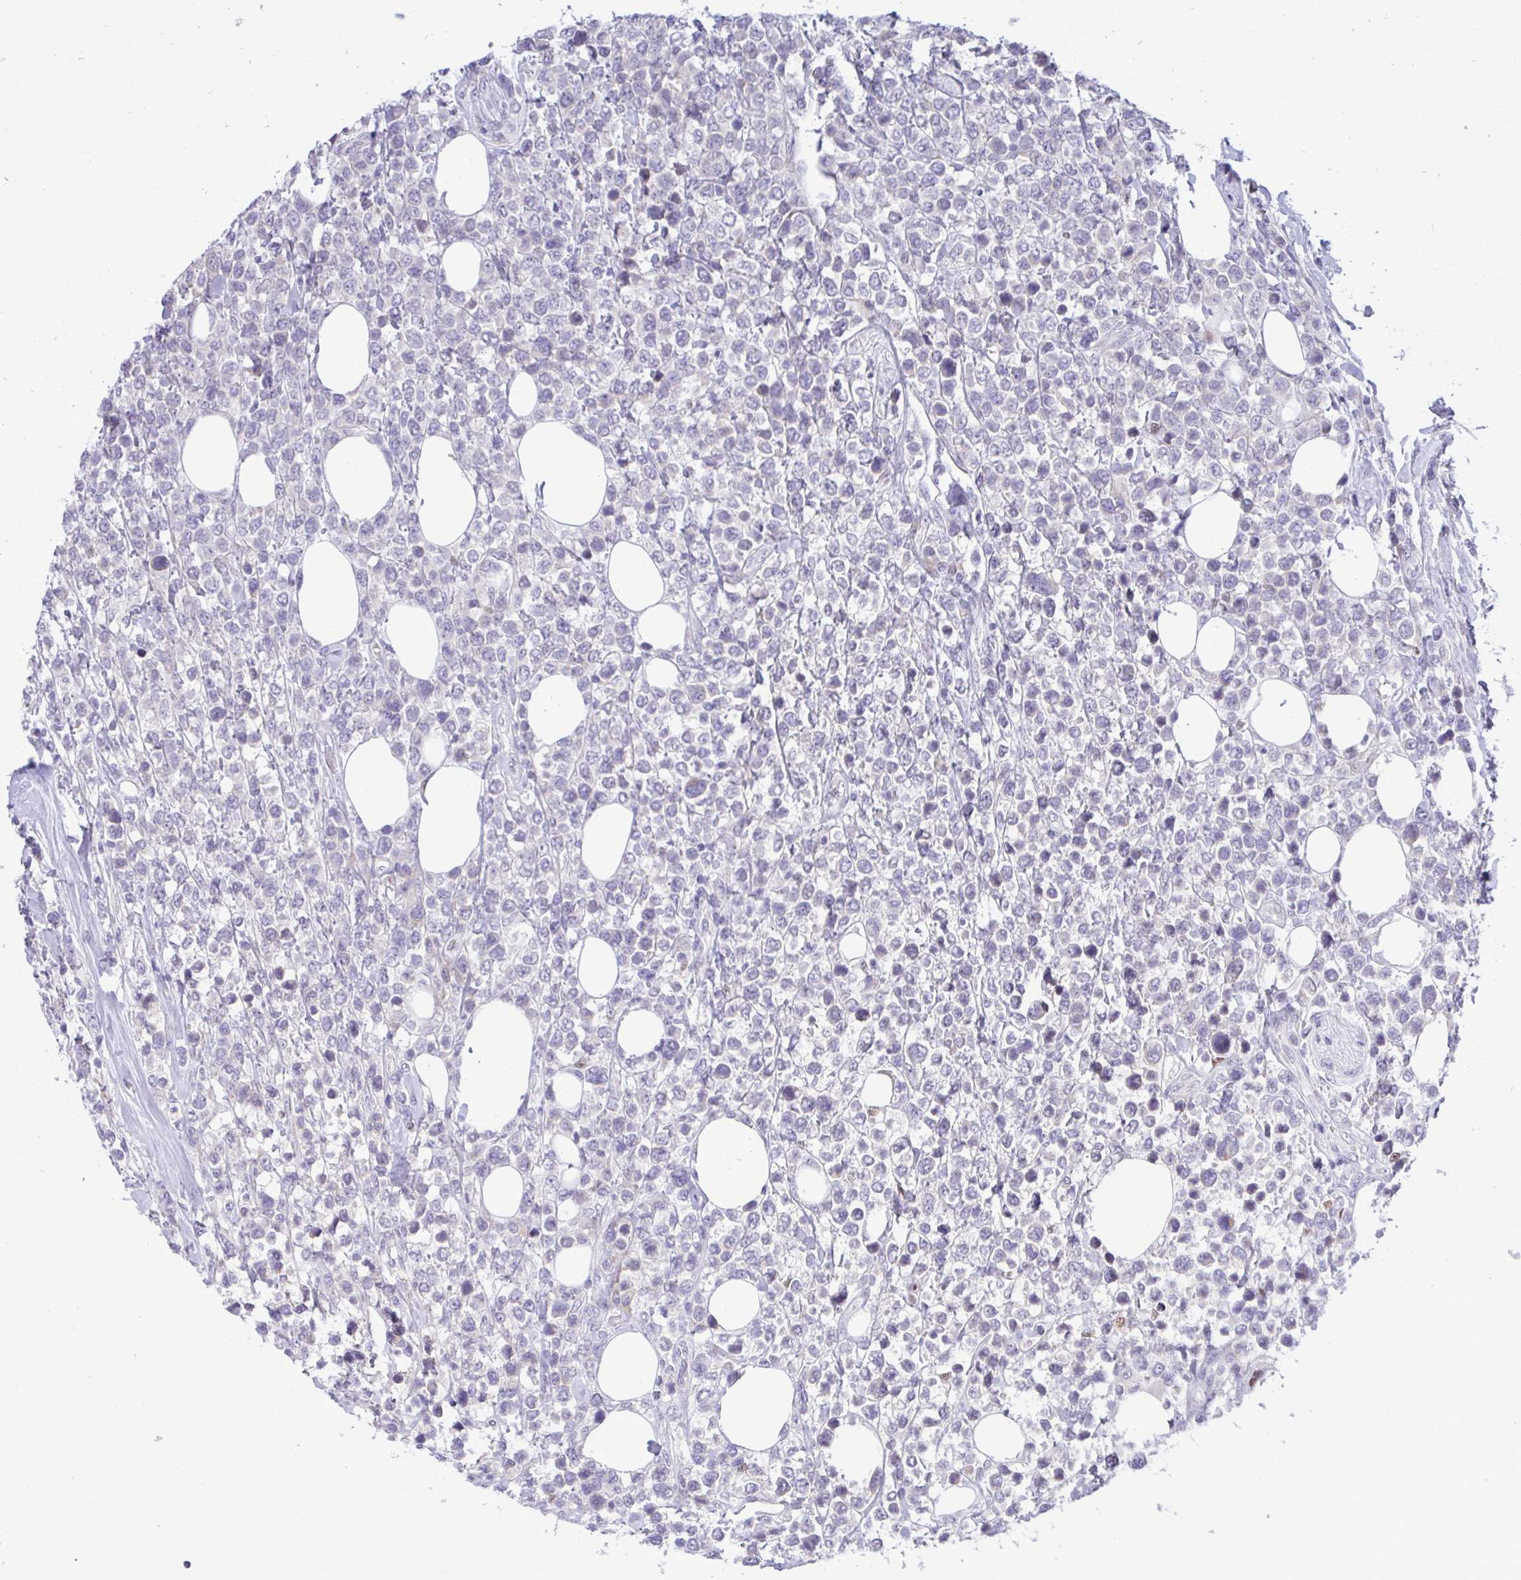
{"staining": {"intensity": "negative", "quantity": "none", "location": "none"}, "tissue": "lymphoma", "cell_type": "Tumor cells", "image_type": "cancer", "snomed": [{"axis": "morphology", "description": "Malignant lymphoma, non-Hodgkin's type, High grade"}, {"axis": "topography", "description": "Soft tissue"}], "caption": "IHC photomicrograph of high-grade malignant lymphoma, non-Hodgkin's type stained for a protein (brown), which displays no positivity in tumor cells.", "gene": "EPOP", "patient": {"sex": "female", "age": 56}}